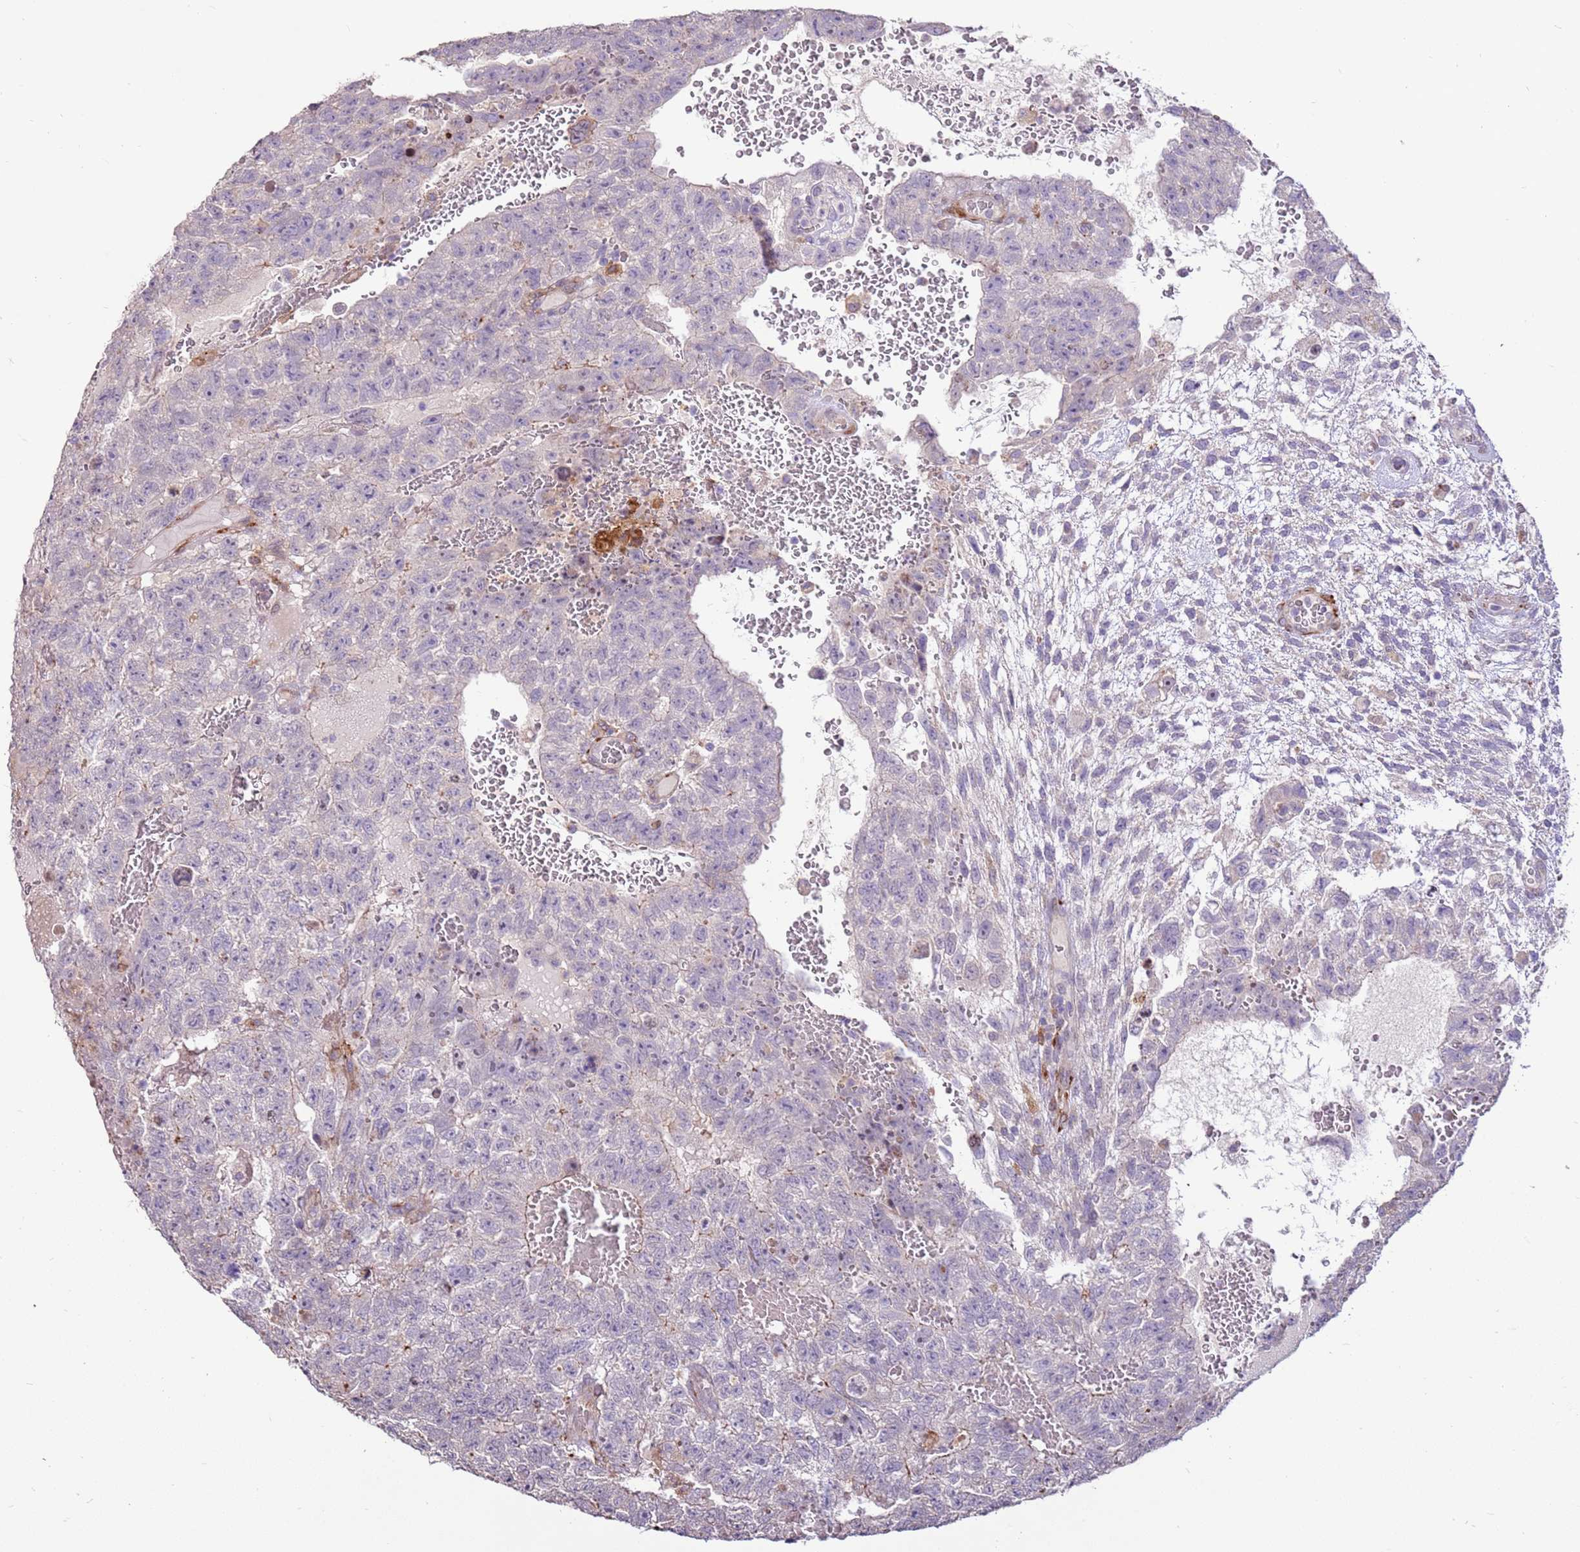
{"staining": {"intensity": "negative", "quantity": "none", "location": "none"}, "tissue": "testis cancer", "cell_type": "Tumor cells", "image_type": "cancer", "snomed": [{"axis": "morphology", "description": "Carcinoma, Embryonal, NOS"}, {"axis": "topography", "description": "Testis"}], "caption": "High power microscopy image of an immunohistochemistry (IHC) histopathology image of testis cancer, revealing no significant staining in tumor cells.", "gene": "LGI4", "patient": {"sex": "male", "age": 26}}